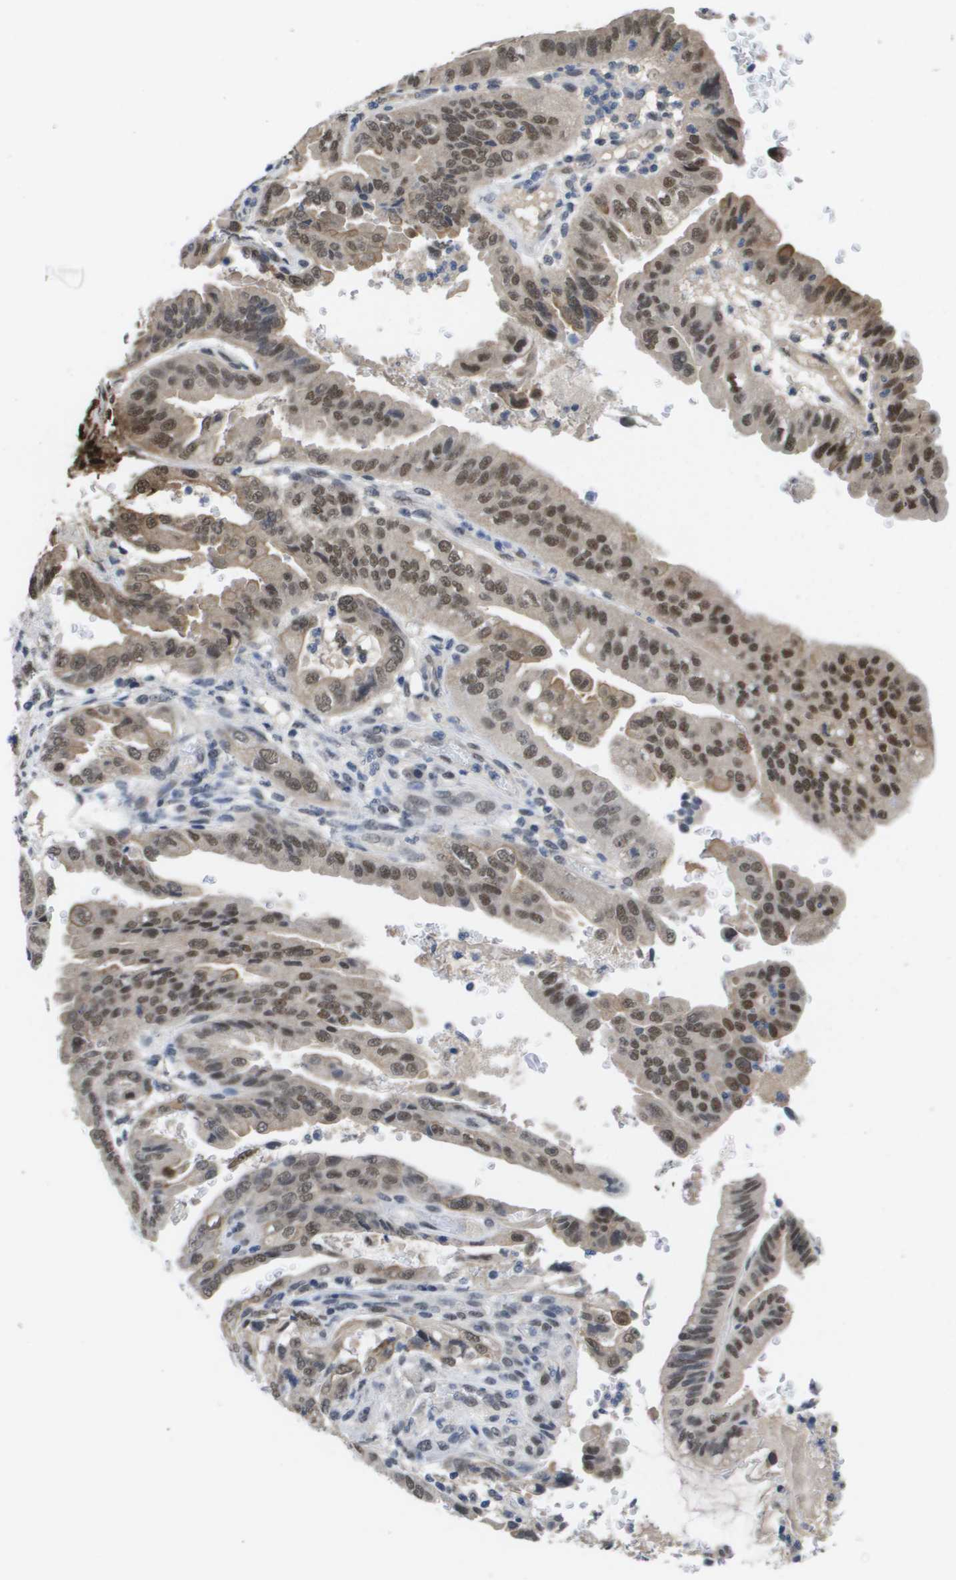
{"staining": {"intensity": "moderate", "quantity": ">75%", "location": "nuclear"}, "tissue": "pancreatic cancer", "cell_type": "Tumor cells", "image_type": "cancer", "snomed": [{"axis": "morphology", "description": "Adenocarcinoma, NOS"}, {"axis": "topography", "description": "Pancreas"}], "caption": "Moderate nuclear expression is identified in about >75% of tumor cells in pancreatic adenocarcinoma.", "gene": "AMBRA1", "patient": {"sex": "male", "age": 70}}